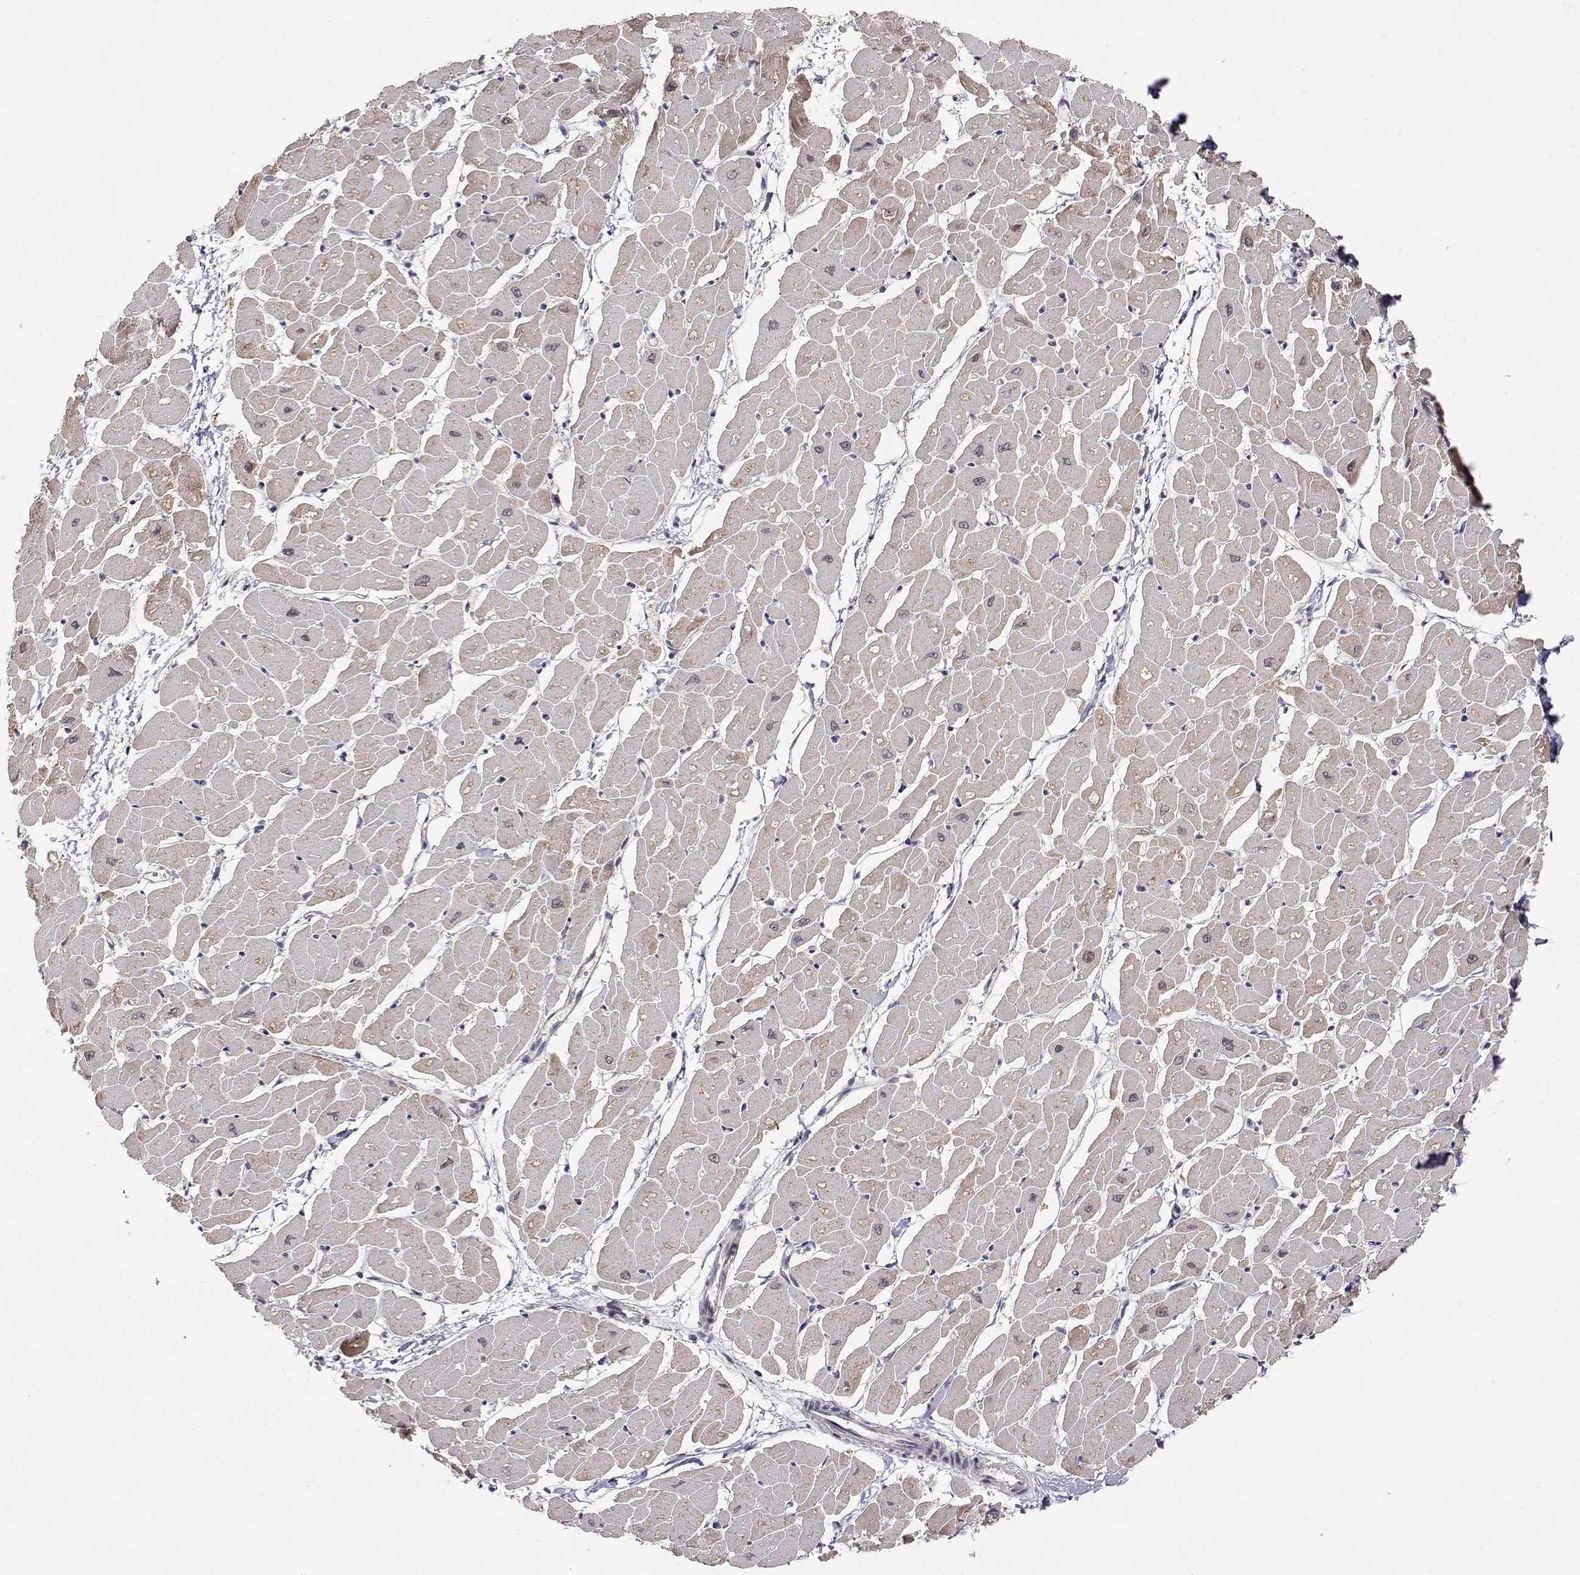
{"staining": {"intensity": "moderate", "quantity": "25%-75%", "location": "cytoplasmic/membranous"}, "tissue": "heart muscle", "cell_type": "Cardiomyocytes", "image_type": "normal", "snomed": [{"axis": "morphology", "description": "Normal tissue, NOS"}, {"axis": "topography", "description": "Heart"}], "caption": "Immunohistochemical staining of unremarkable heart muscle reveals moderate cytoplasmic/membranous protein positivity in about 25%-75% of cardiomyocytes. The protein of interest is stained brown, and the nuclei are stained in blue (DAB IHC with brightfield microscopy, high magnification).", "gene": "EXOG", "patient": {"sex": "male", "age": 57}}